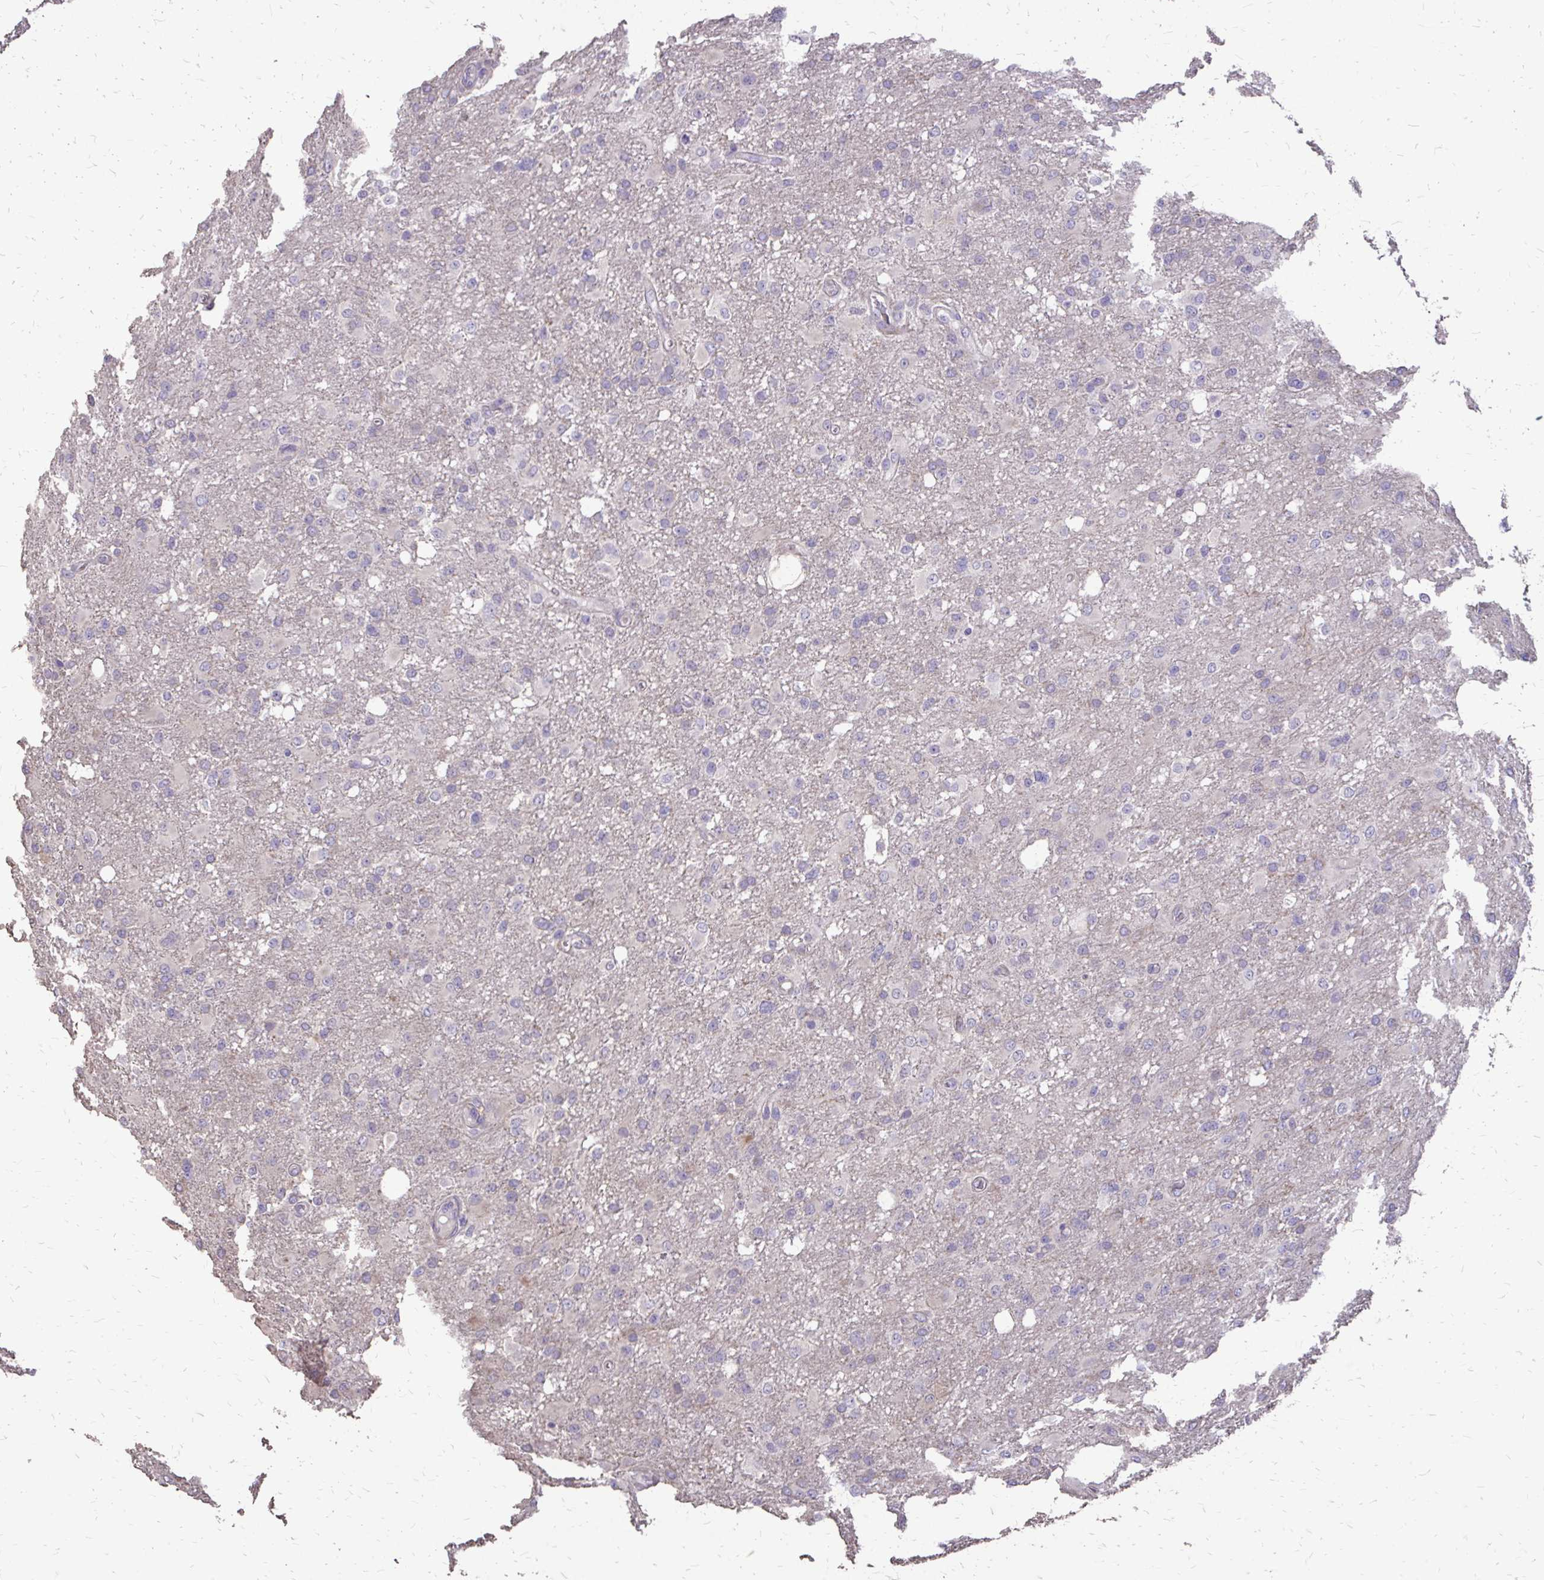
{"staining": {"intensity": "negative", "quantity": "none", "location": "none"}, "tissue": "glioma", "cell_type": "Tumor cells", "image_type": "cancer", "snomed": [{"axis": "morphology", "description": "Glioma, malignant, High grade"}, {"axis": "topography", "description": "Brain"}], "caption": "Human glioma stained for a protein using immunohistochemistry (IHC) reveals no staining in tumor cells.", "gene": "MYORG", "patient": {"sex": "male", "age": 53}}